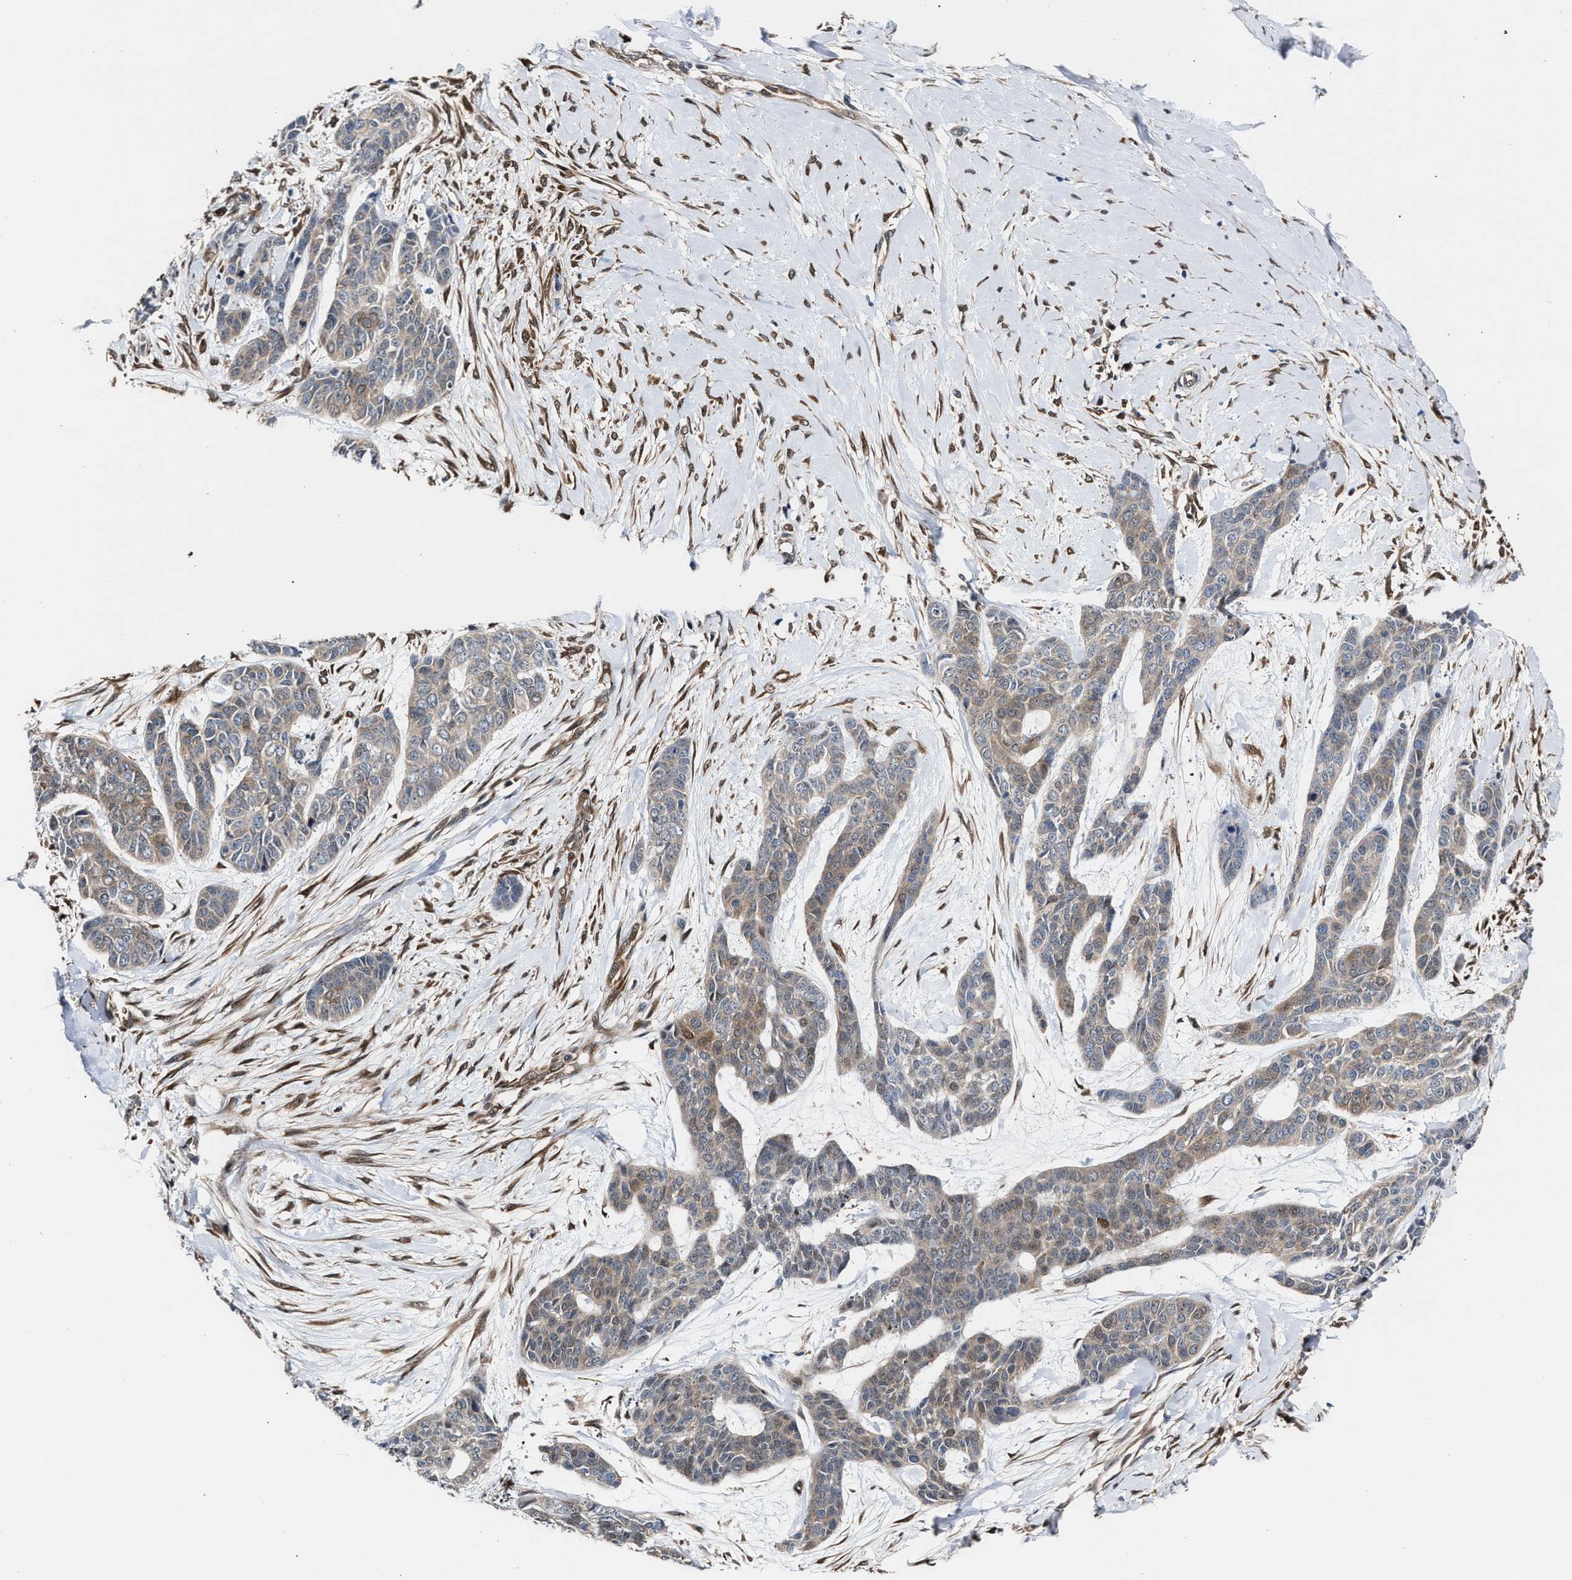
{"staining": {"intensity": "weak", "quantity": "25%-75%", "location": "cytoplasmic/membranous"}, "tissue": "skin cancer", "cell_type": "Tumor cells", "image_type": "cancer", "snomed": [{"axis": "morphology", "description": "Basal cell carcinoma"}, {"axis": "topography", "description": "Skin"}], "caption": "Immunohistochemical staining of human skin basal cell carcinoma reveals low levels of weak cytoplasmic/membranous positivity in approximately 25%-75% of tumor cells.", "gene": "TP53I3", "patient": {"sex": "female", "age": 64}}